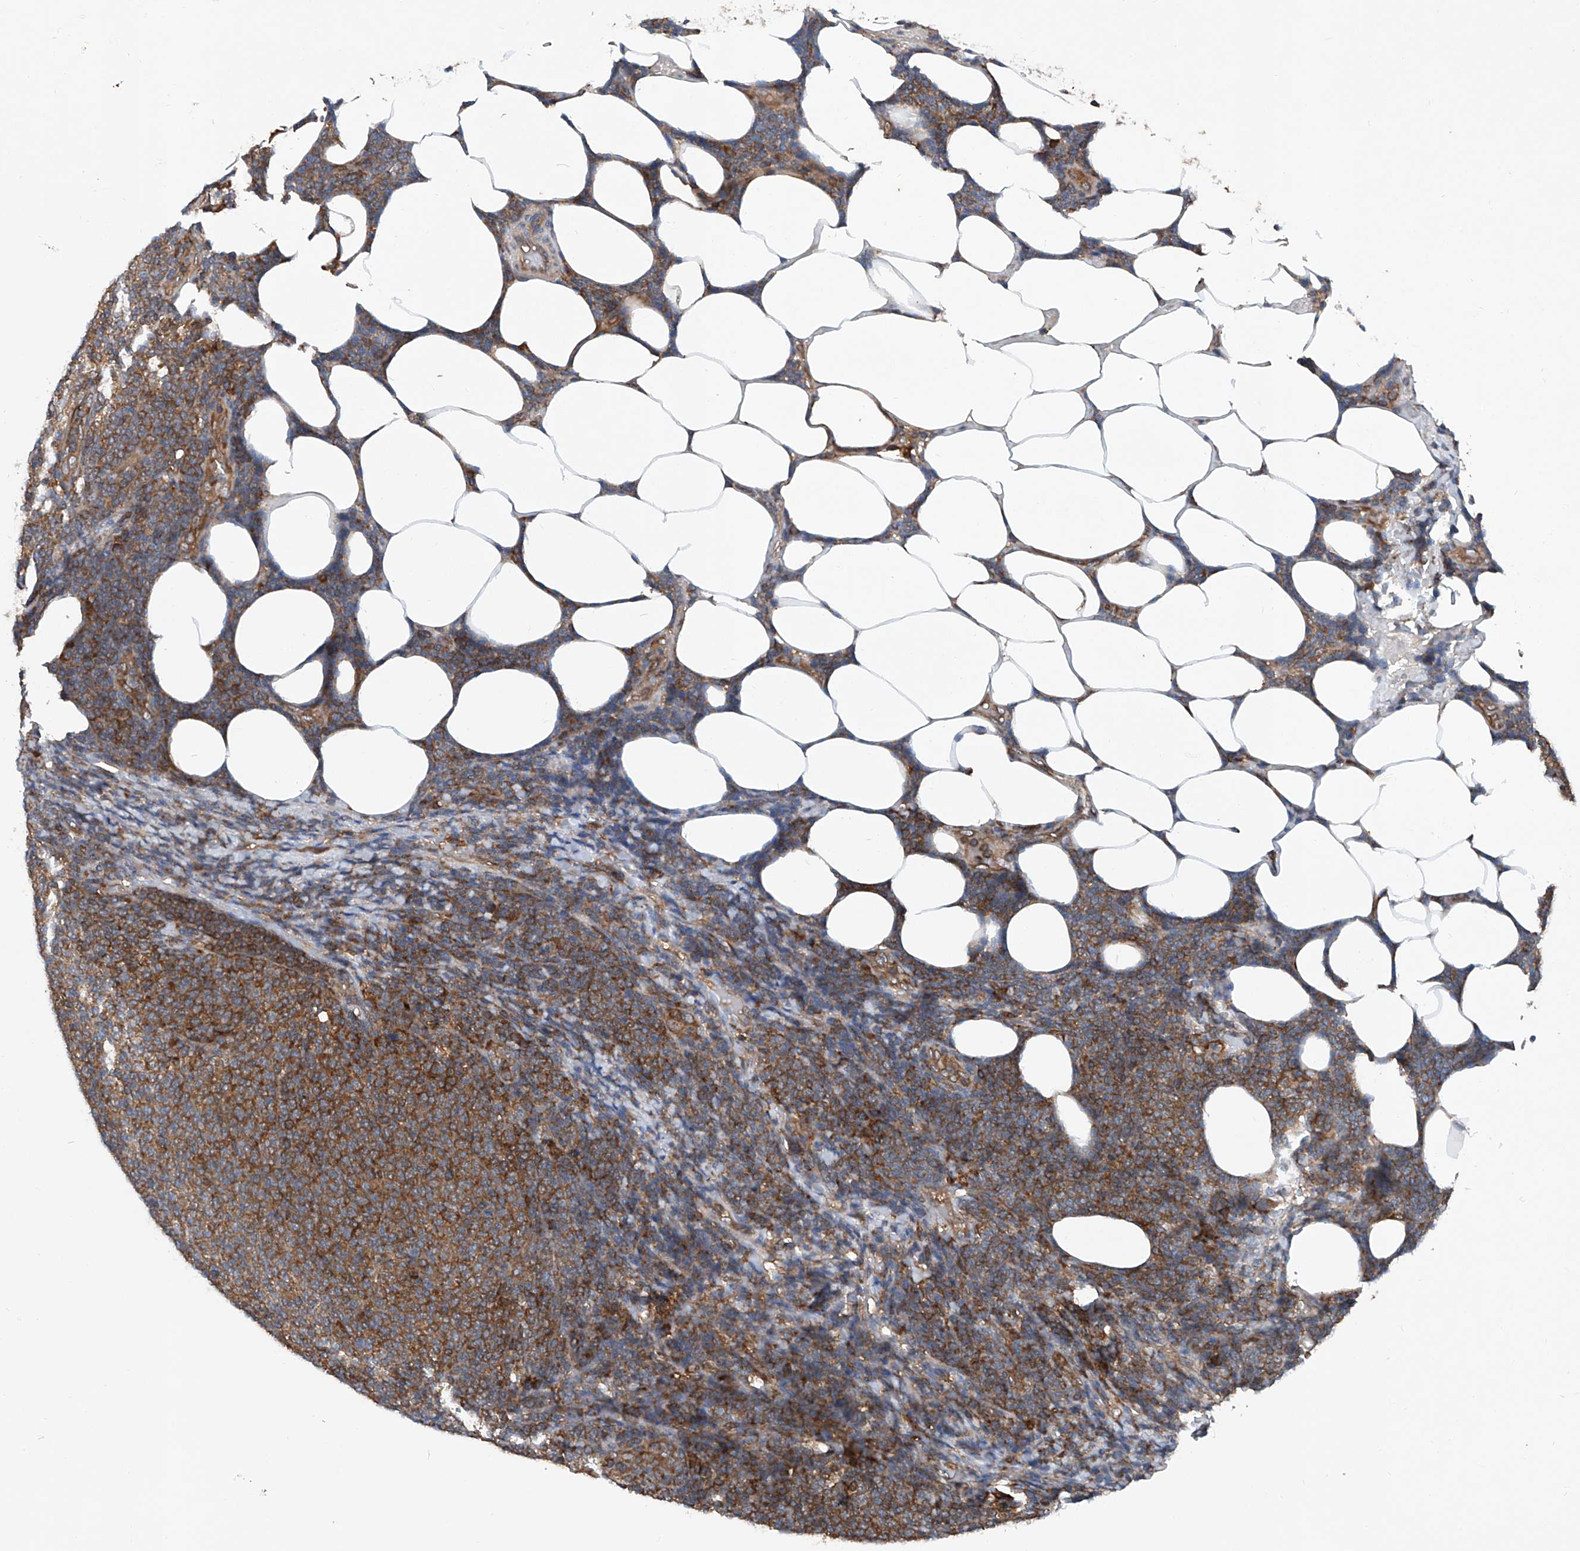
{"staining": {"intensity": "strong", "quantity": ">75%", "location": "cytoplasmic/membranous"}, "tissue": "lymphoma", "cell_type": "Tumor cells", "image_type": "cancer", "snomed": [{"axis": "morphology", "description": "Malignant lymphoma, non-Hodgkin's type, Low grade"}, {"axis": "topography", "description": "Lymph node"}], "caption": "The histopathology image displays immunohistochemical staining of lymphoma. There is strong cytoplasmic/membranous staining is present in about >75% of tumor cells. Nuclei are stained in blue.", "gene": "ASCC3", "patient": {"sex": "male", "age": 66}}